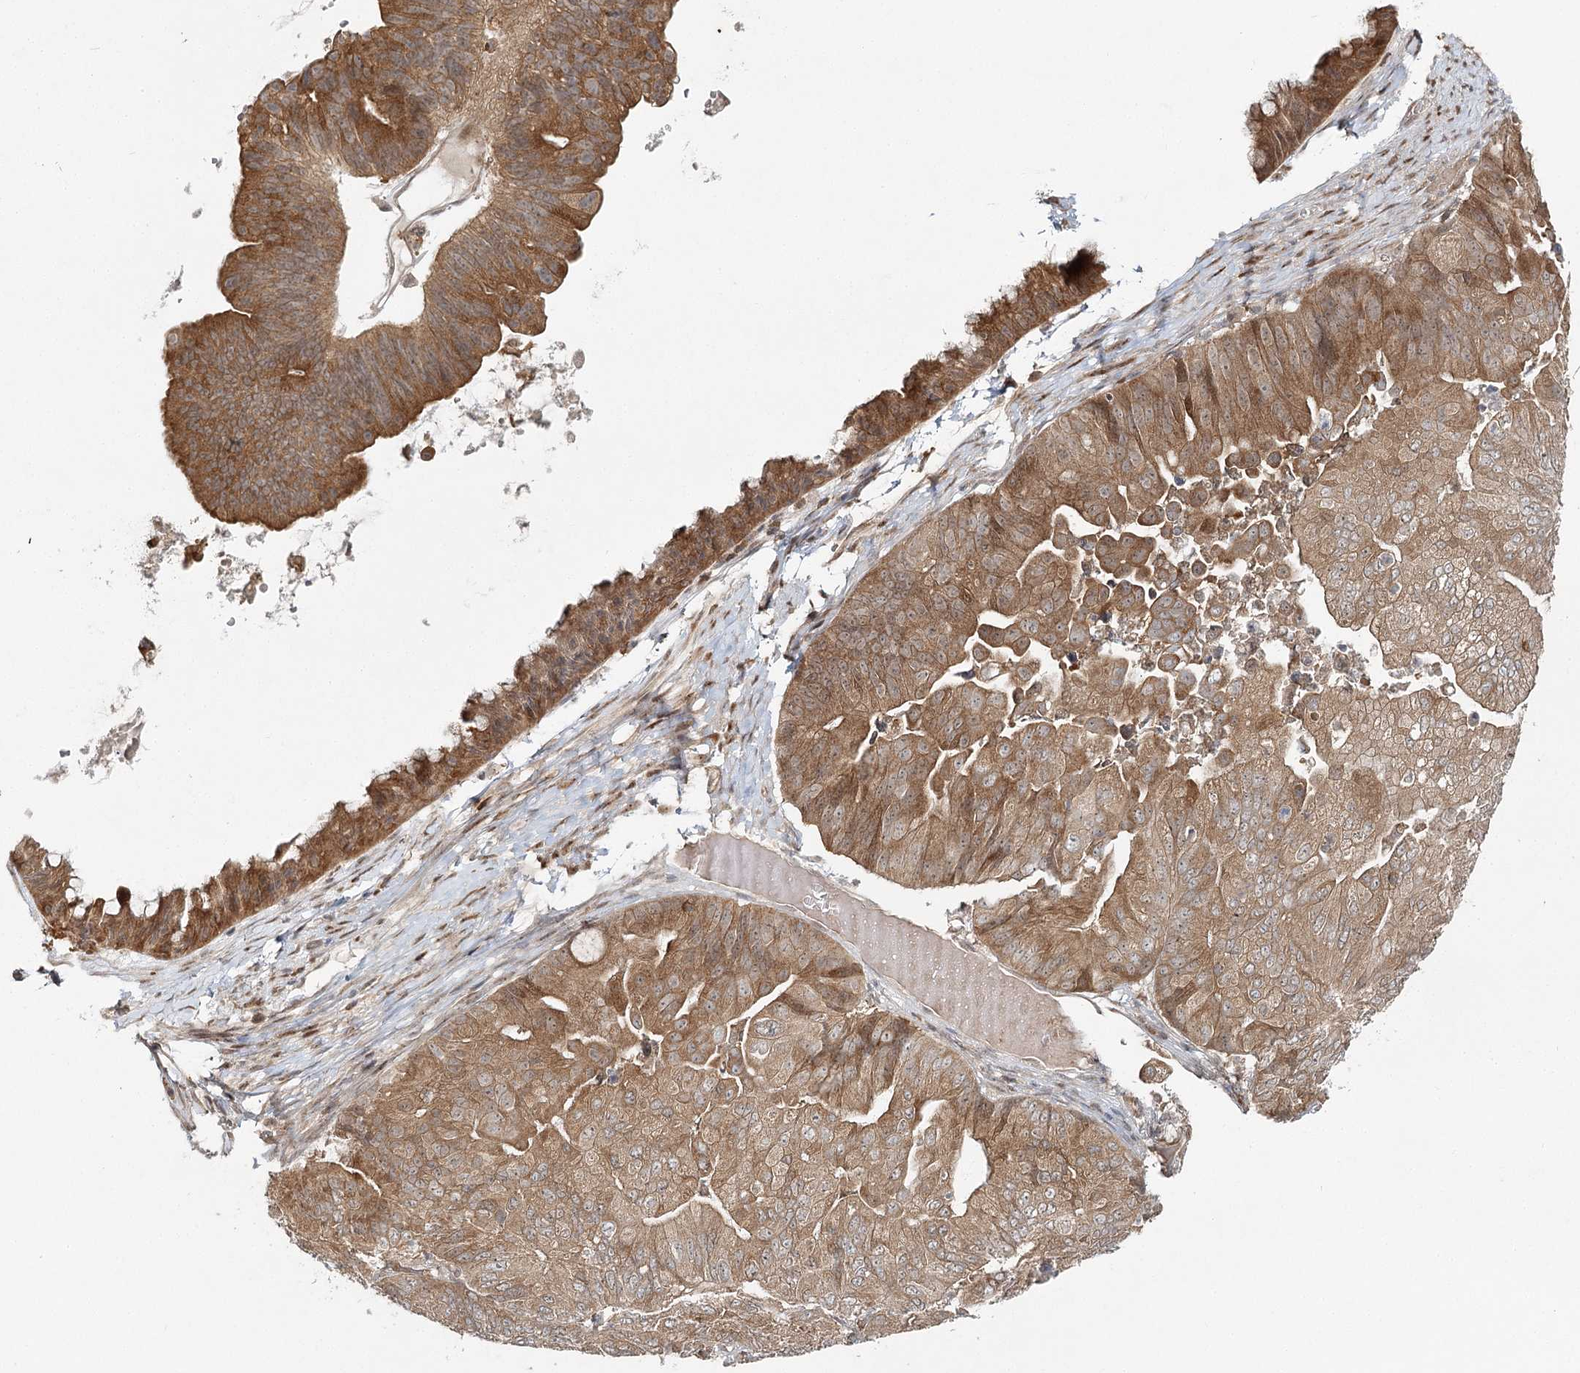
{"staining": {"intensity": "moderate", "quantity": ">75%", "location": "cytoplasmic/membranous"}, "tissue": "ovarian cancer", "cell_type": "Tumor cells", "image_type": "cancer", "snomed": [{"axis": "morphology", "description": "Cystadenocarcinoma, mucinous, NOS"}, {"axis": "topography", "description": "Ovary"}], "caption": "Immunohistochemical staining of human ovarian cancer exhibits medium levels of moderate cytoplasmic/membranous expression in approximately >75% of tumor cells.", "gene": "FAM120B", "patient": {"sex": "female", "age": 61}}